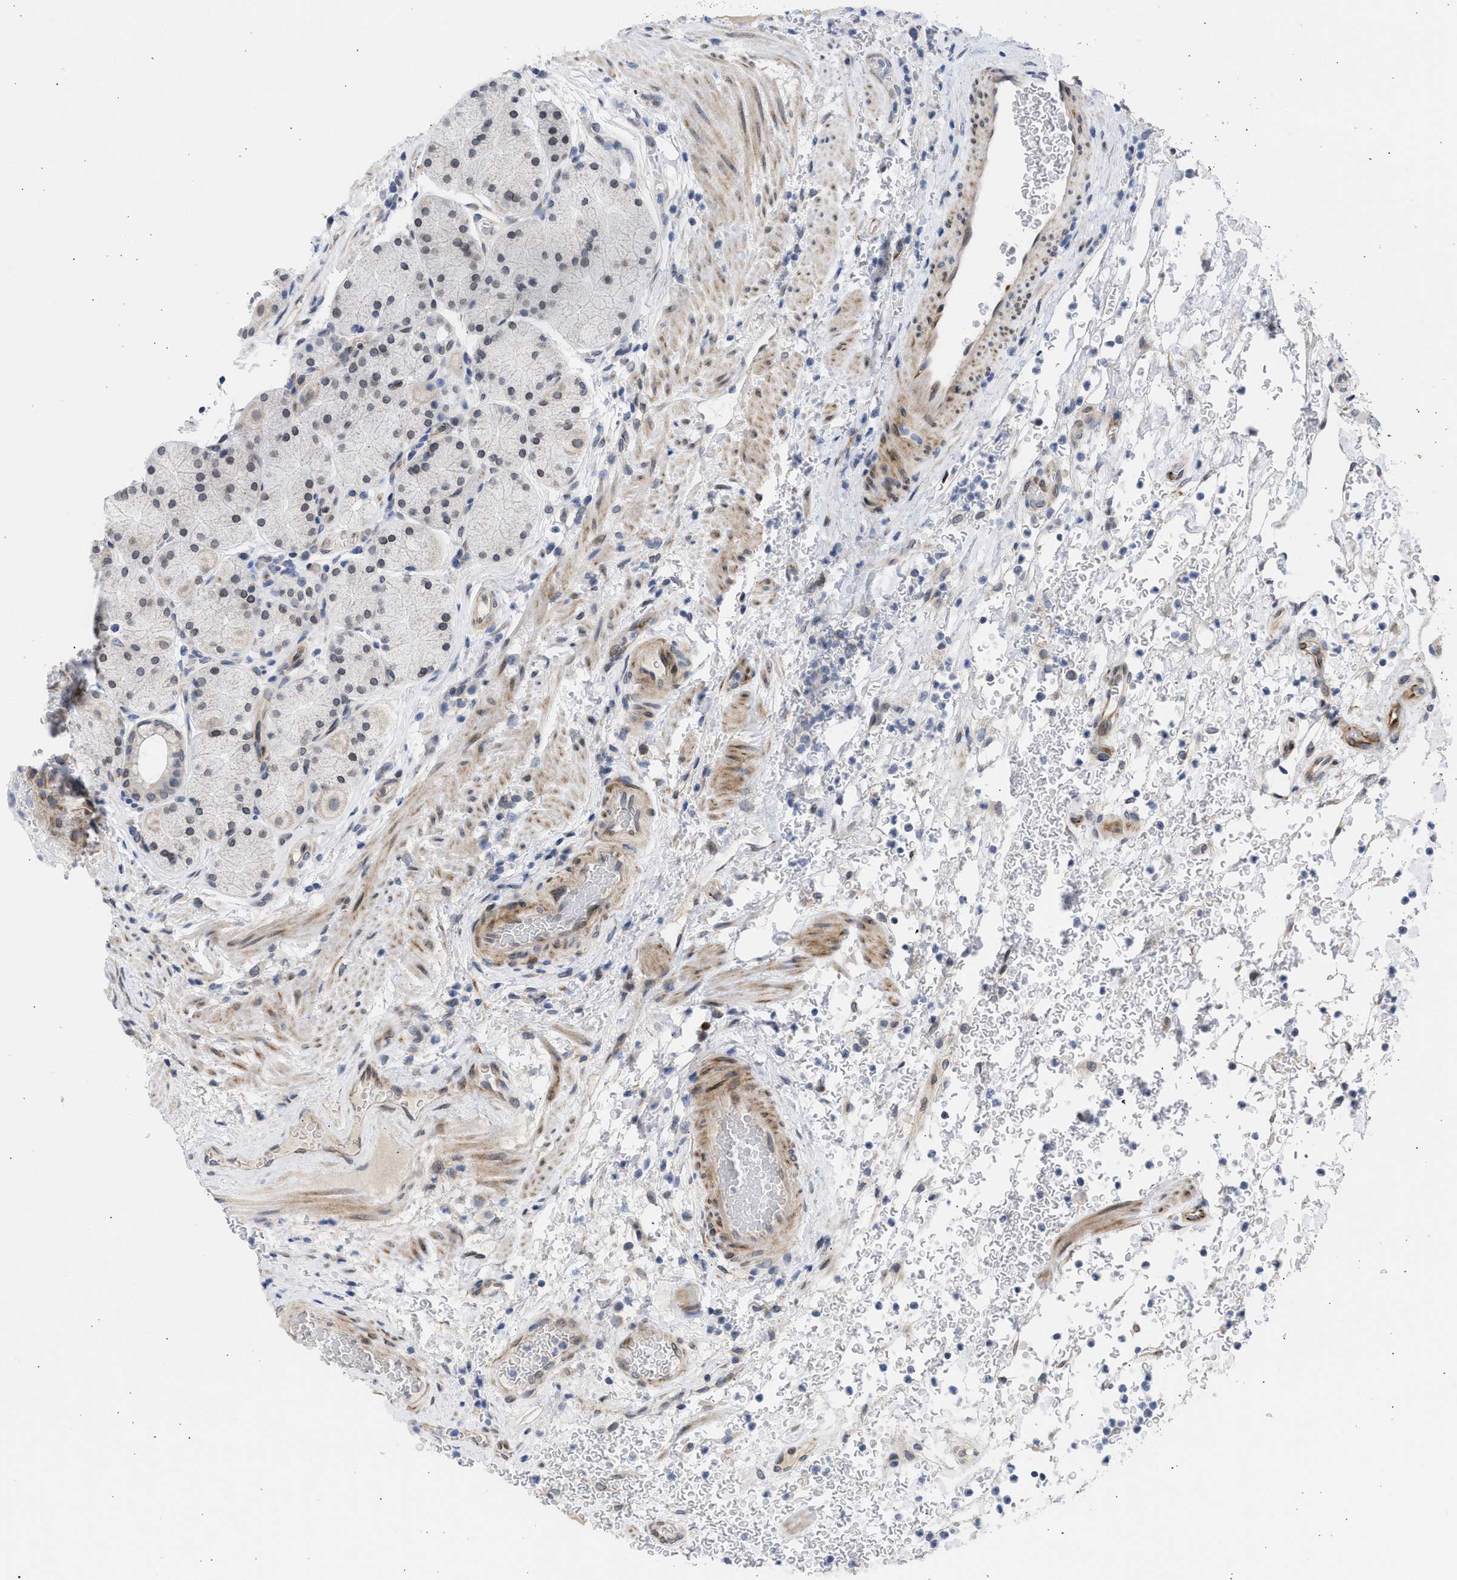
{"staining": {"intensity": "moderate", "quantity": "<25%", "location": "nuclear"}, "tissue": "stomach", "cell_type": "Glandular cells", "image_type": "normal", "snomed": [{"axis": "morphology", "description": "Normal tissue, NOS"}, {"axis": "morphology", "description": "Carcinoid, malignant, NOS"}, {"axis": "topography", "description": "Stomach, upper"}], "caption": "This image exhibits immunohistochemistry (IHC) staining of normal stomach, with low moderate nuclear staining in approximately <25% of glandular cells.", "gene": "NUP35", "patient": {"sex": "male", "age": 39}}